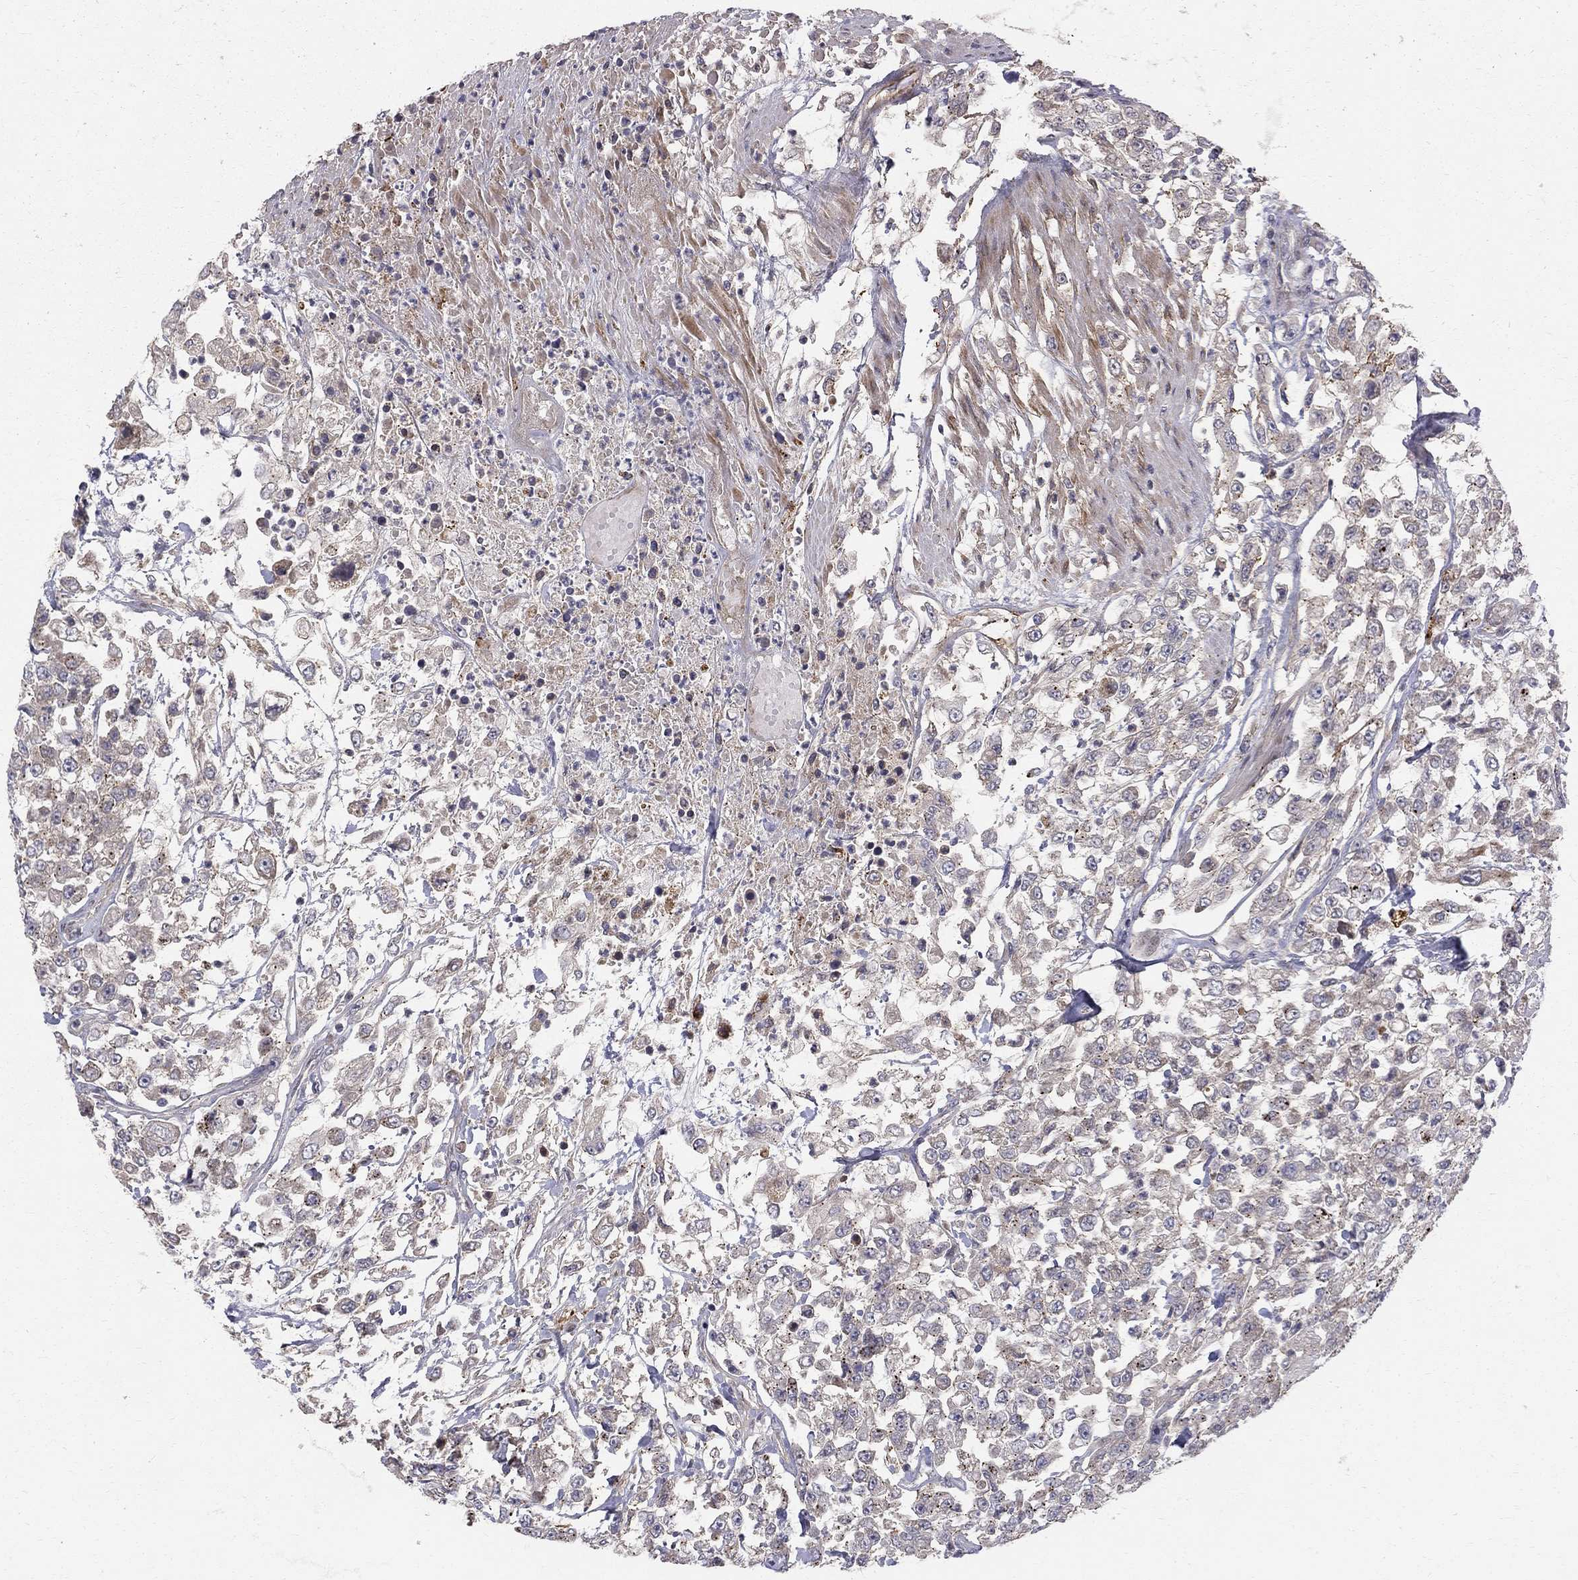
{"staining": {"intensity": "negative", "quantity": "none", "location": "none"}, "tissue": "urothelial cancer", "cell_type": "Tumor cells", "image_type": "cancer", "snomed": [{"axis": "morphology", "description": "Urothelial carcinoma, High grade"}, {"axis": "topography", "description": "Urinary bladder"}], "caption": "The histopathology image displays no significant staining in tumor cells of urothelial carcinoma (high-grade). The staining was performed using DAB to visualize the protein expression in brown, while the nuclei were stained in blue with hematoxylin (Magnification: 20x).", "gene": "WDR19", "patient": {"sex": "male", "age": 46}}